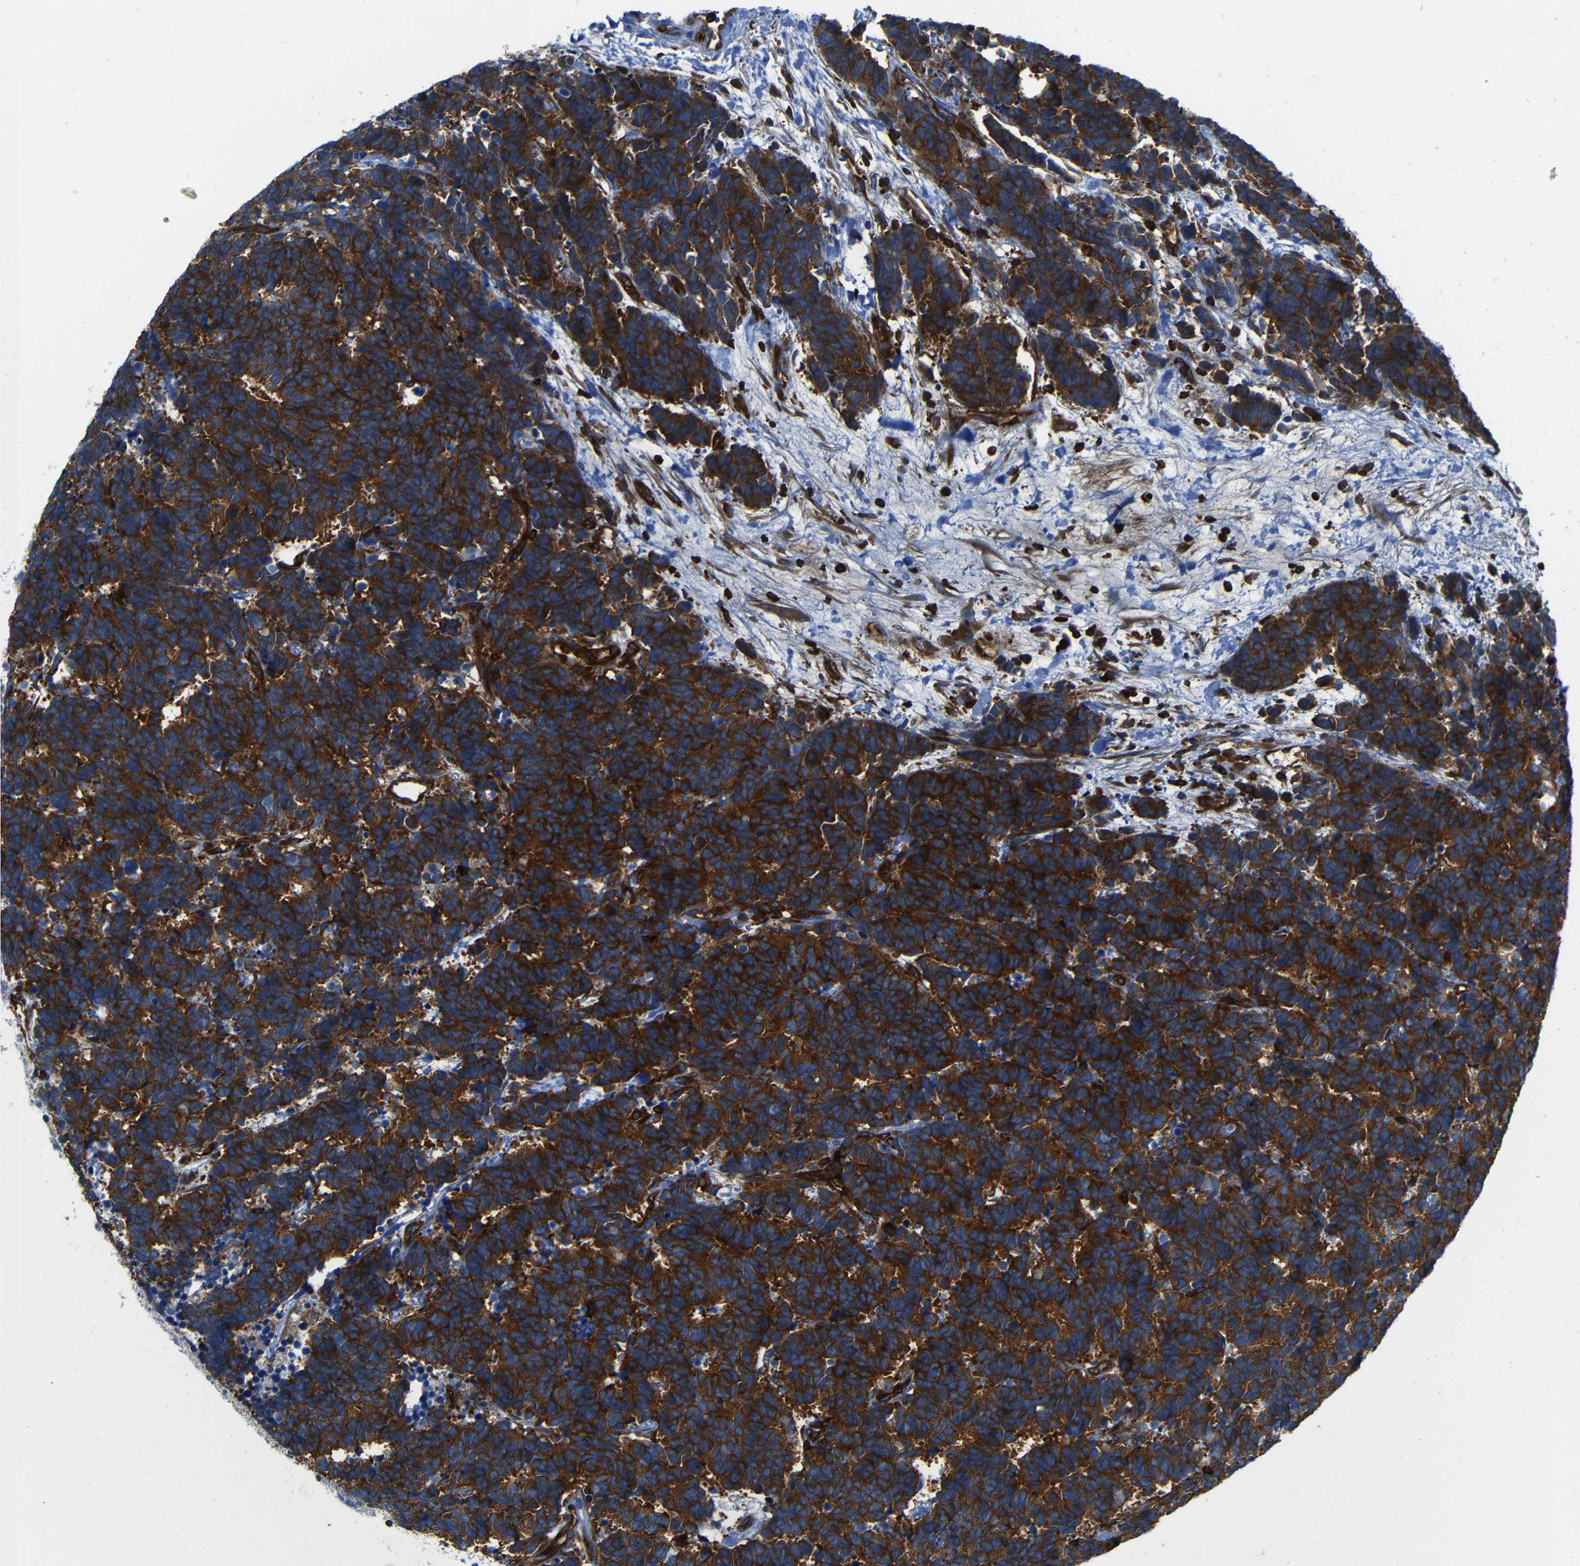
{"staining": {"intensity": "strong", "quantity": ">75%", "location": "cytoplasmic/membranous"}, "tissue": "carcinoid", "cell_type": "Tumor cells", "image_type": "cancer", "snomed": [{"axis": "morphology", "description": "Carcinoma, NOS"}, {"axis": "morphology", "description": "Carcinoid, malignant, NOS"}, {"axis": "topography", "description": "Urinary bladder"}], "caption": "A high amount of strong cytoplasmic/membranous expression is seen in about >75% of tumor cells in carcinoid tissue. (Stains: DAB (3,3'-diaminobenzidine) in brown, nuclei in blue, Microscopy: brightfield microscopy at high magnification).", "gene": "ARHGEF1", "patient": {"sex": "male", "age": 57}}